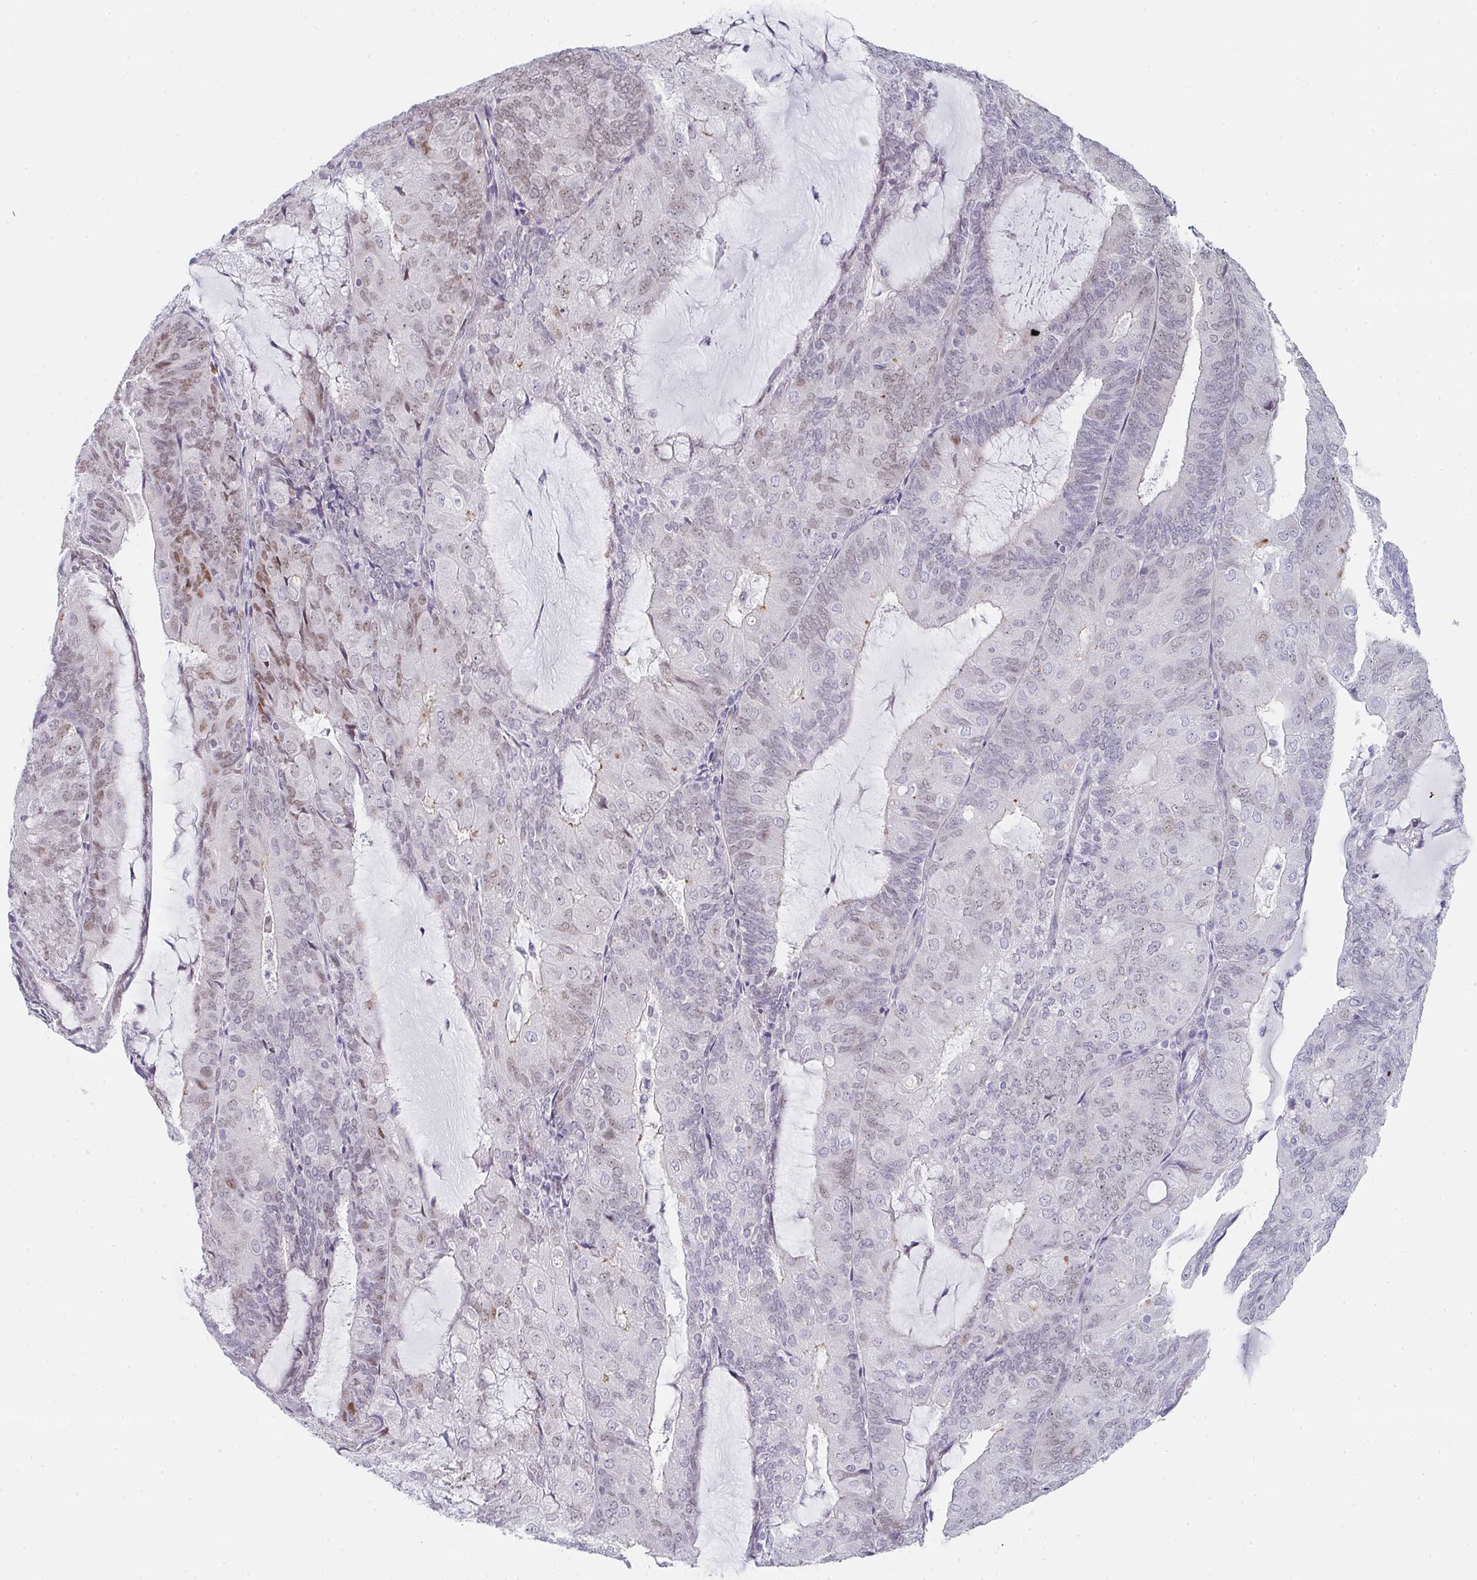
{"staining": {"intensity": "moderate", "quantity": "25%-75%", "location": "nuclear"}, "tissue": "endometrial cancer", "cell_type": "Tumor cells", "image_type": "cancer", "snomed": [{"axis": "morphology", "description": "Adenocarcinoma, NOS"}, {"axis": "topography", "description": "Endometrium"}], "caption": "IHC of adenocarcinoma (endometrial) reveals medium levels of moderate nuclear expression in about 25%-75% of tumor cells.", "gene": "POU2AF2", "patient": {"sex": "female", "age": 81}}